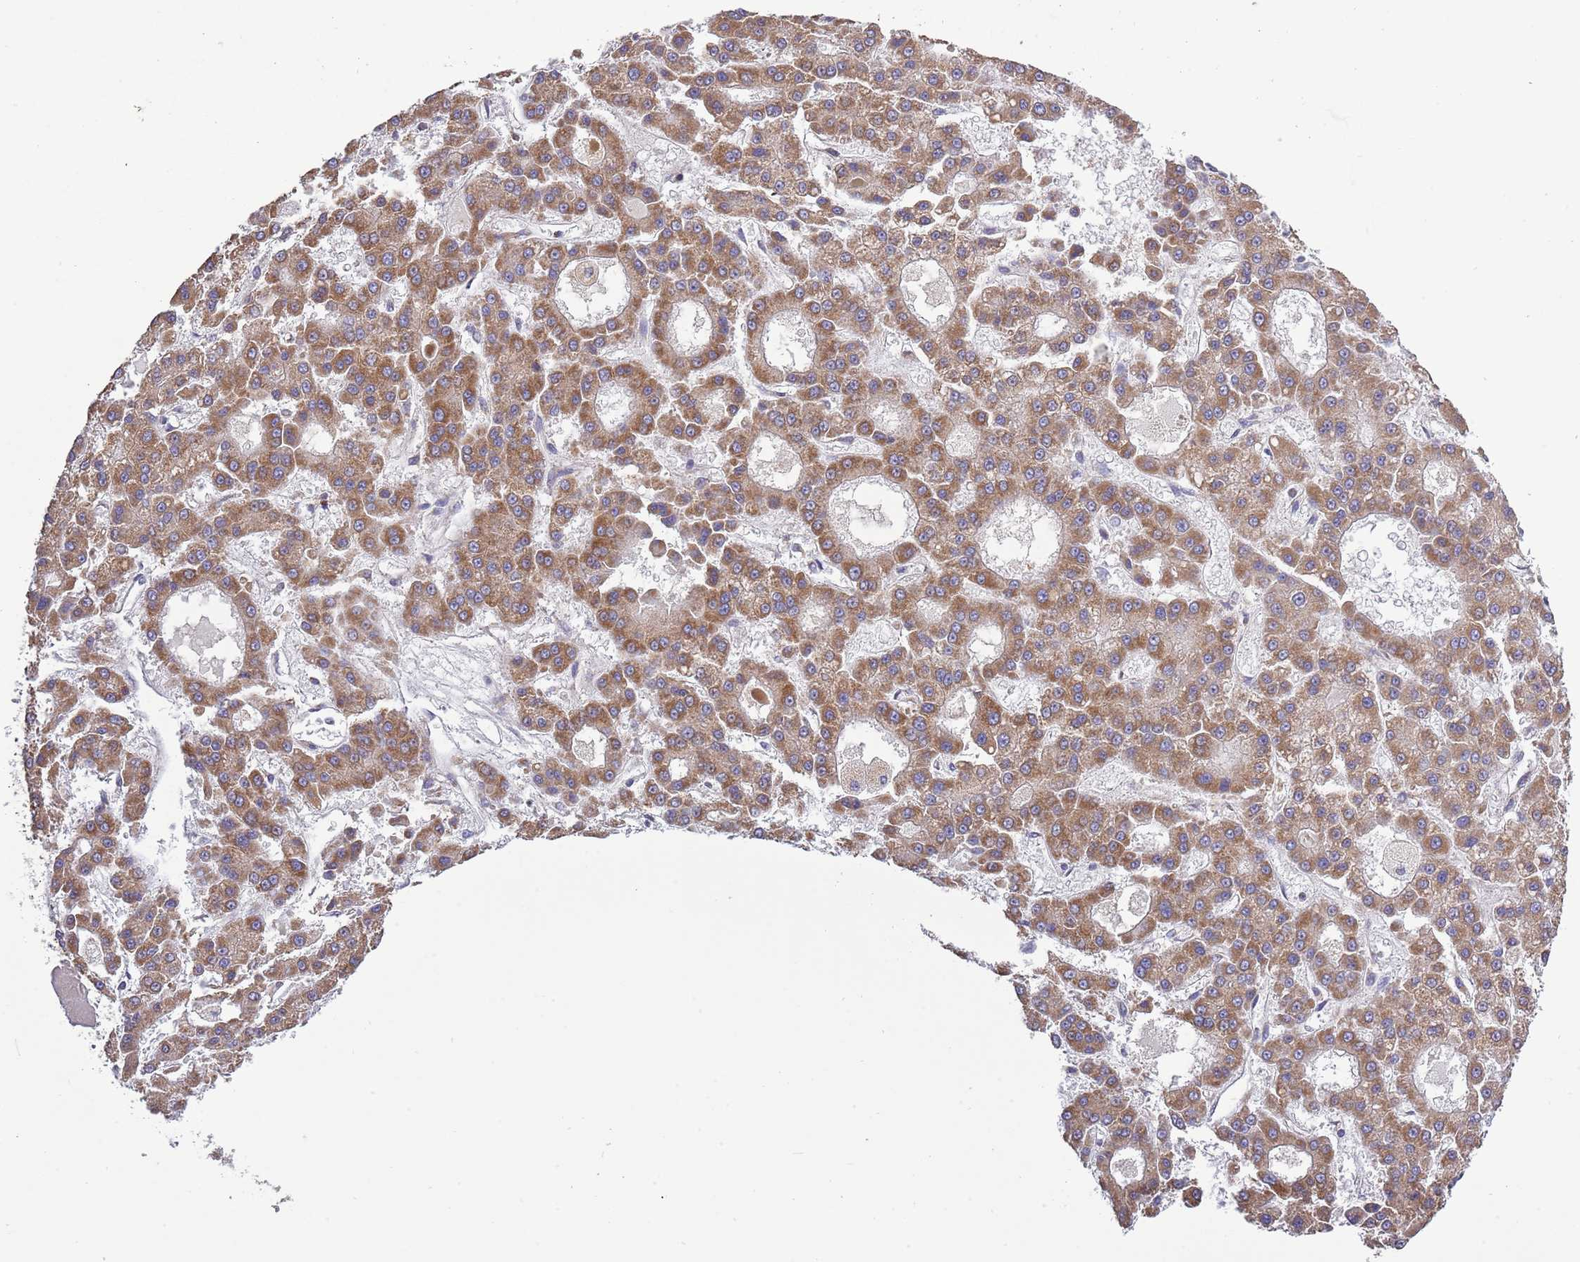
{"staining": {"intensity": "moderate", "quantity": ">75%", "location": "cytoplasmic/membranous"}, "tissue": "liver cancer", "cell_type": "Tumor cells", "image_type": "cancer", "snomed": [{"axis": "morphology", "description": "Carcinoma, Hepatocellular, NOS"}, {"axis": "topography", "description": "Liver"}], "caption": "Immunohistochemical staining of liver cancer displays medium levels of moderate cytoplasmic/membranous protein staining in about >75% of tumor cells. The protein is stained brown, and the nuclei are stained in blue (DAB IHC with brightfield microscopy, high magnification).", "gene": "IRS4", "patient": {"sex": "male", "age": 70}}